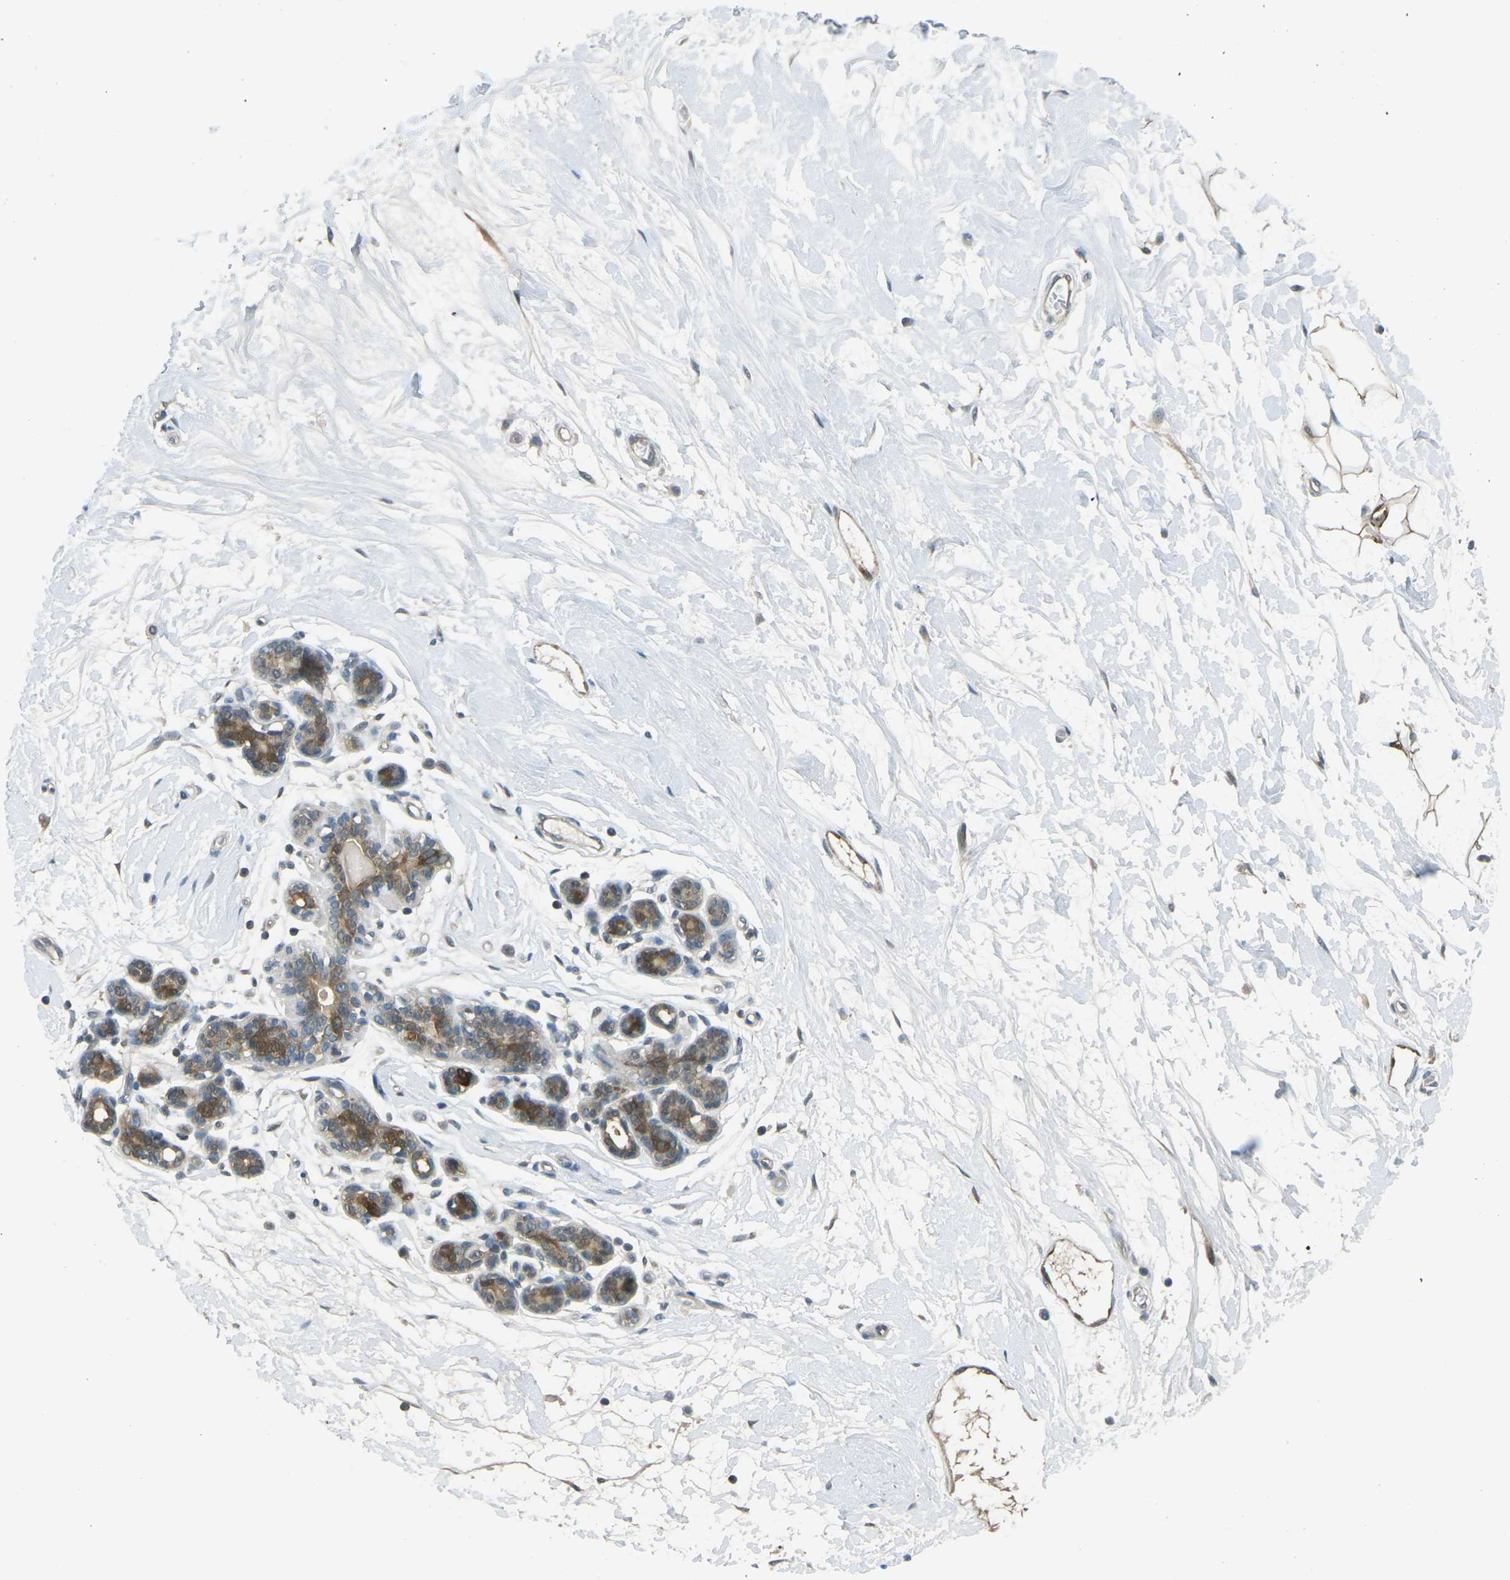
{"staining": {"intensity": "weak", "quantity": ">75%", "location": "cytoplasmic/membranous"}, "tissue": "breast", "cell_type": "Adipocytes", "image_type": "normal", "snomed": [{"axis": "morphology", "description": "Normal tissue, NOS"}, {"axis": "morphology", "description": "Lobular carcinoma"}, {"axis": "topography", "description": "Breast"}], "caption": "Breast was stained to show a protein in brown. There is low levels of weak cytoplasmic/membranous expression in about >75% of adipocytes. (brown staining indicates protein expression, while blue staining denotes nuclei).", "gene": "PIEZO2", "patient": {"sex": "female", "age": 59}}